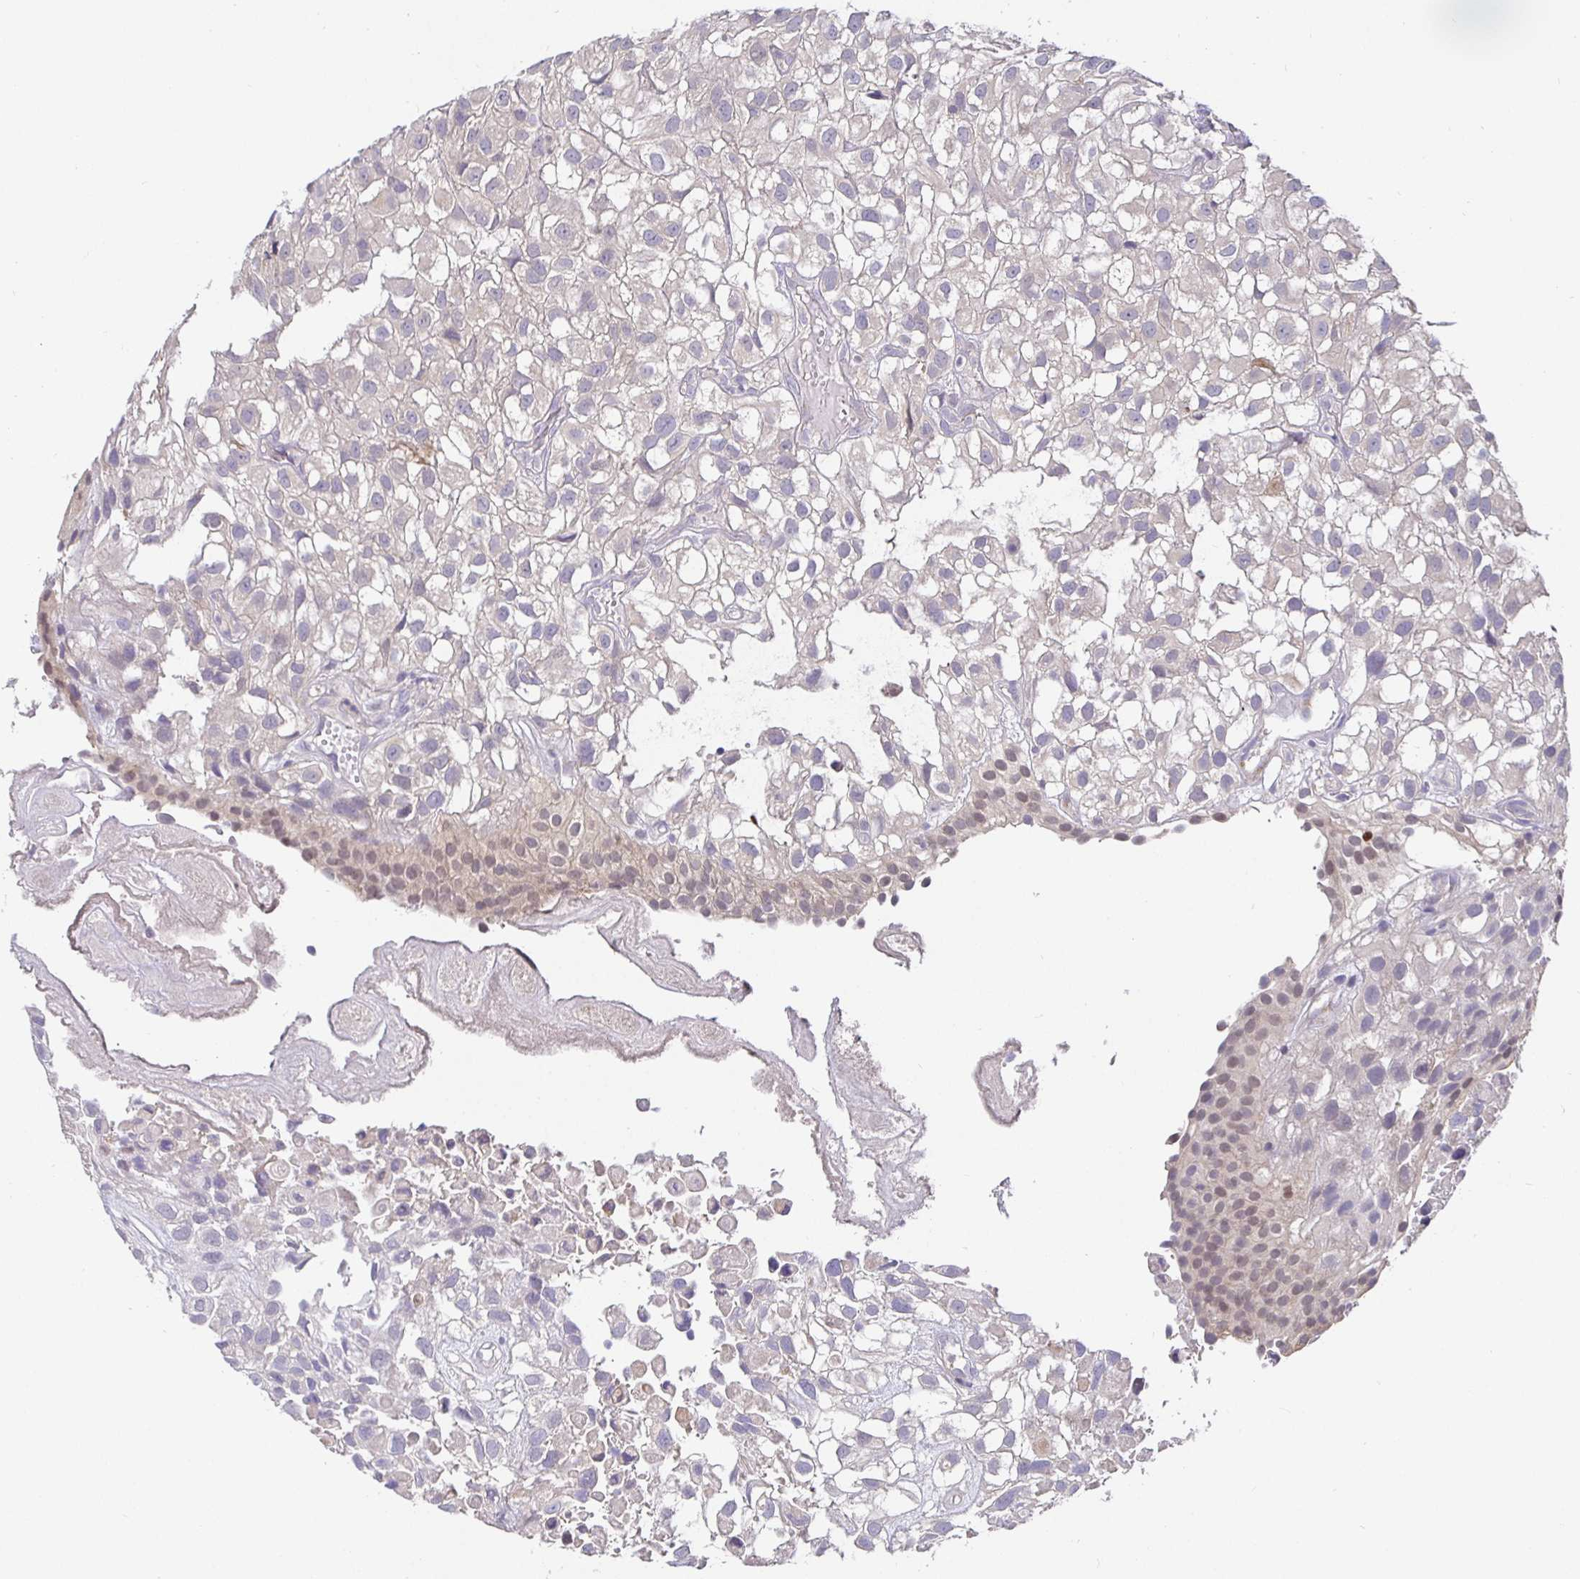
{"staining": {"intensity": "negative", "quantity": "none", "location": "none"}, "tissue": "urothelial cancer", "cell_type": "Tumor cells", "image_type": "cancer", "snomed": [{"axis": "morphology", "description": "Urothelial carcinoma, High grade"}, {"axis": "topography", "description": "Urinary bladder"}], "caption": "Immunohistochemical staining of urothelial carcinoma (high-grade) demonstrates no significant staining in tumor cells.", "gene": "SATB1", "patient": {"sex": "male", "age": 56}}